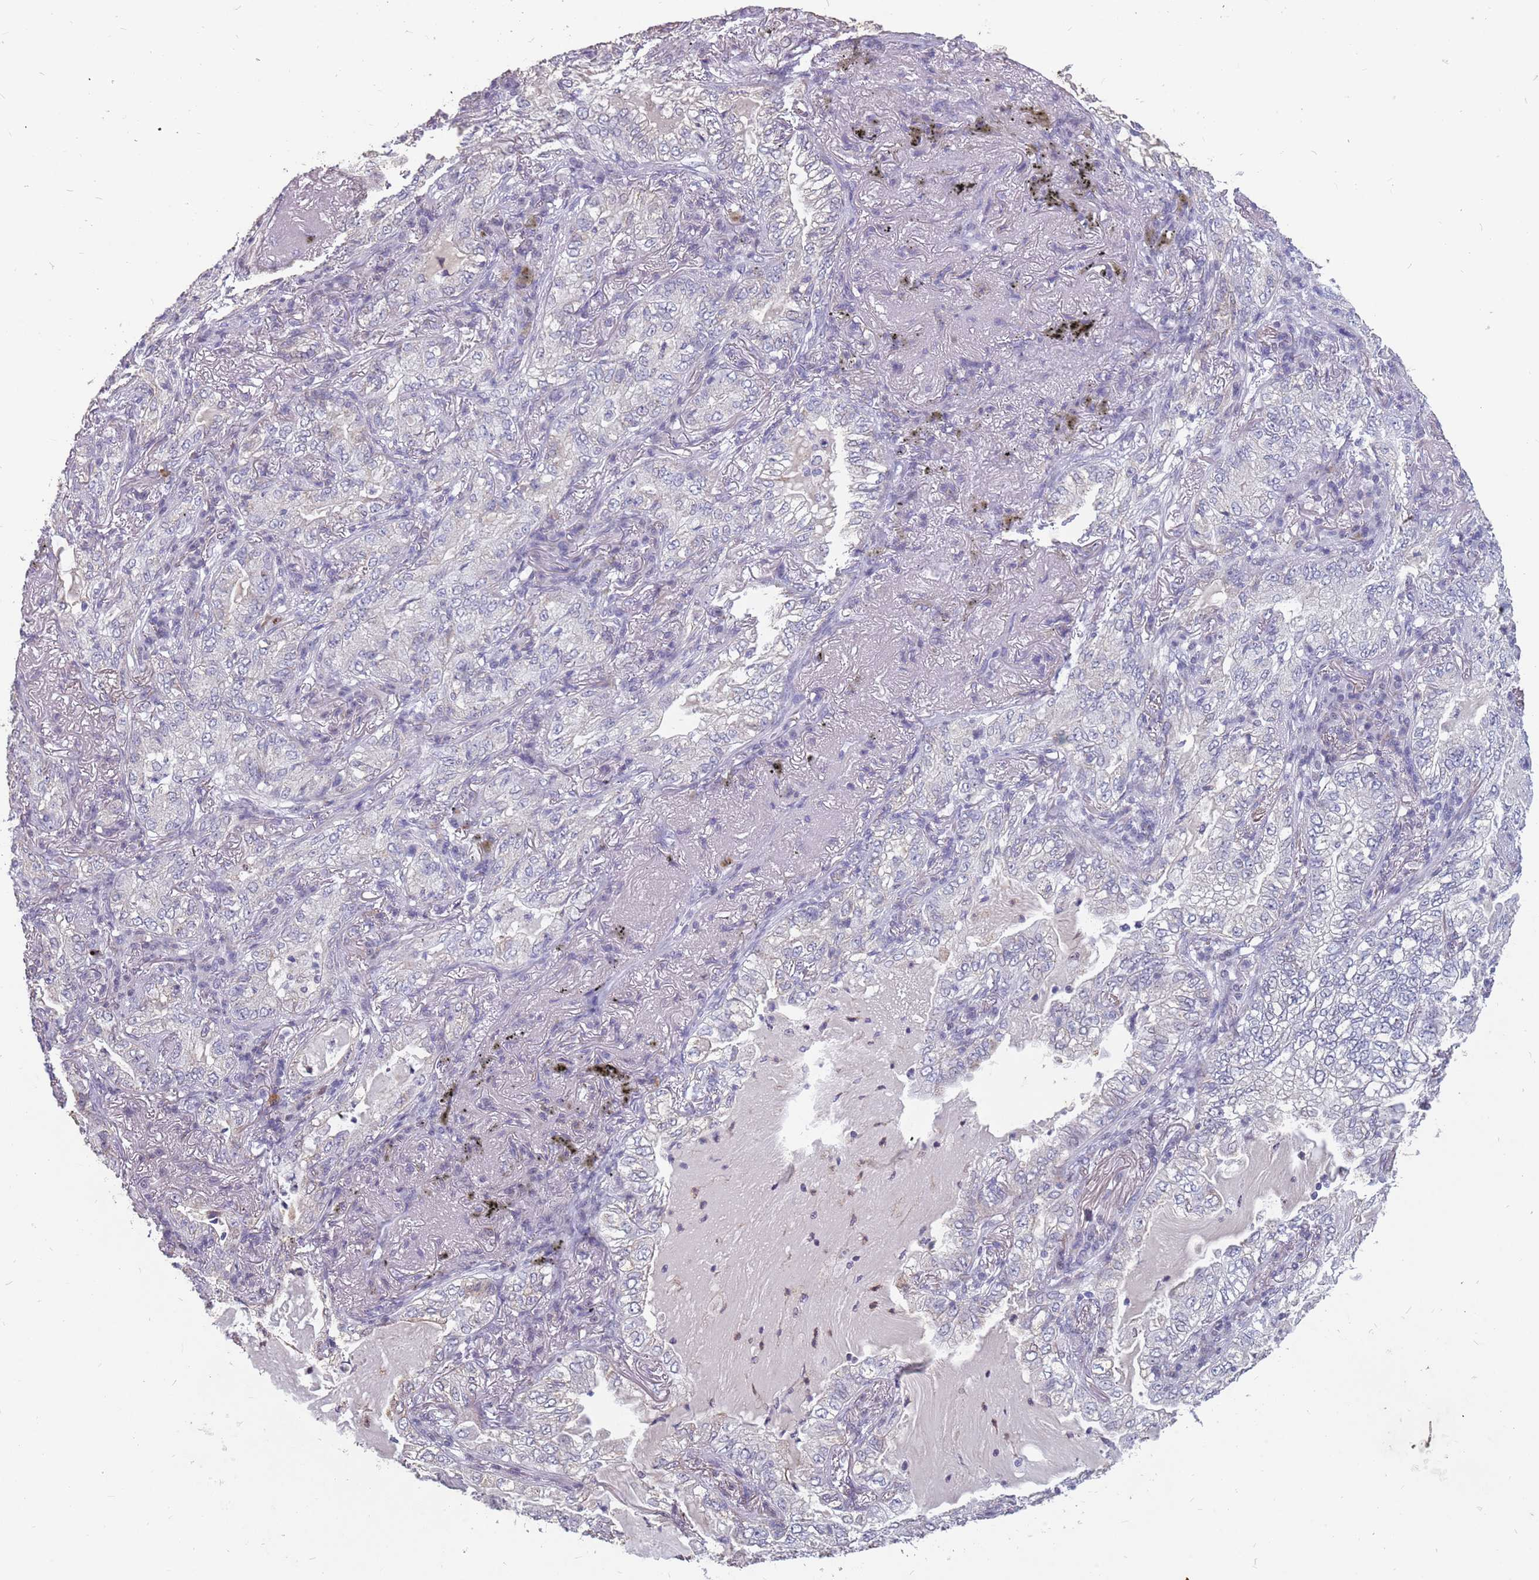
{"staining": {"intensity": "negative", "quantity": "none", "location": "none"}, "tissue": "lung cancer", "cell_type": "Tumor cells", "image_type": "cancer", "snomed": [{"axis": "morphology", "description": "Adenocarcinoma, NOS"}, {"axis": "topography", "description": "Lung"}], "caption": "Histopathology image shows no significant protein expression in tumor cells of lung adenocarcinoma.", "gene": "NEK6", "patient": {"sex": "female", "age": 73}}